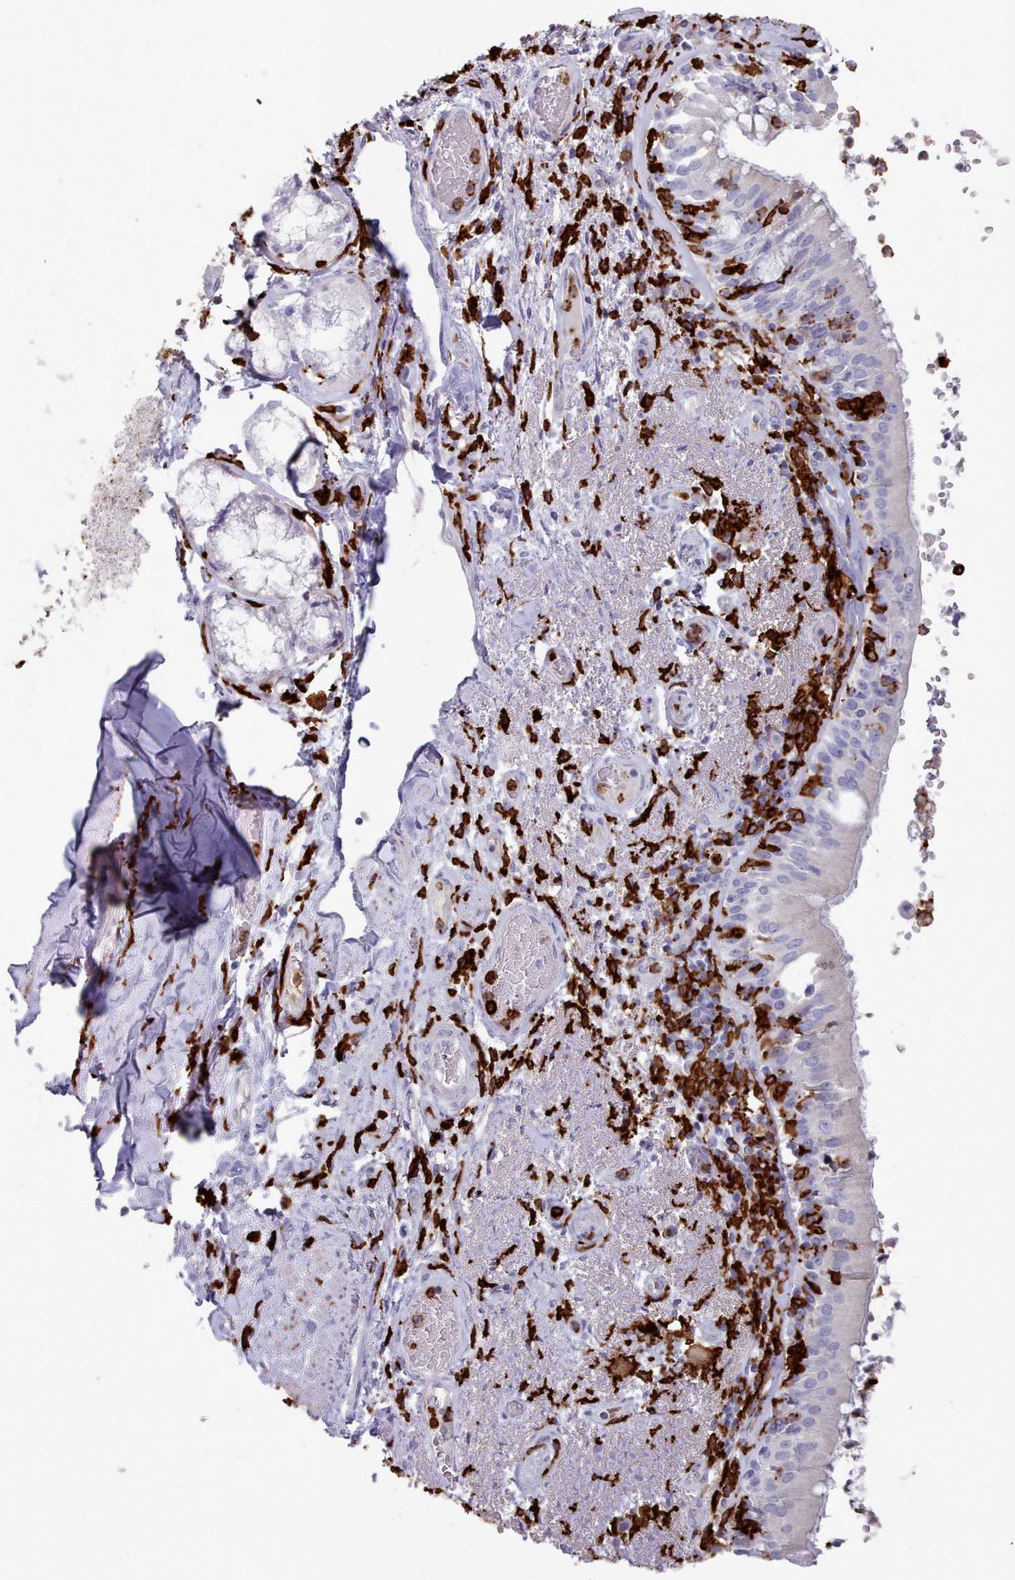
{"staining": {"intensity": "negative", "quantity": "none", "location": "none"}, "tissue": "bronchus", "cell_type": "Respiratory epithelial cells", "image_type": "normal", "snomed": [{"axis": "morphology", "description": "Normal tissue, NOS"}, {"axis": "topography", "description": "Cartilage tissue"}, {"axis": "topography", "description": "Bronchus"}], "caption": "An immunohistochemistry image of unremarkable bronchus is shown. There is no staining in respiratory epithelial cells of bronchus.", "gene": "AIF1", "patient": {"sex": "male", "age": 63}}